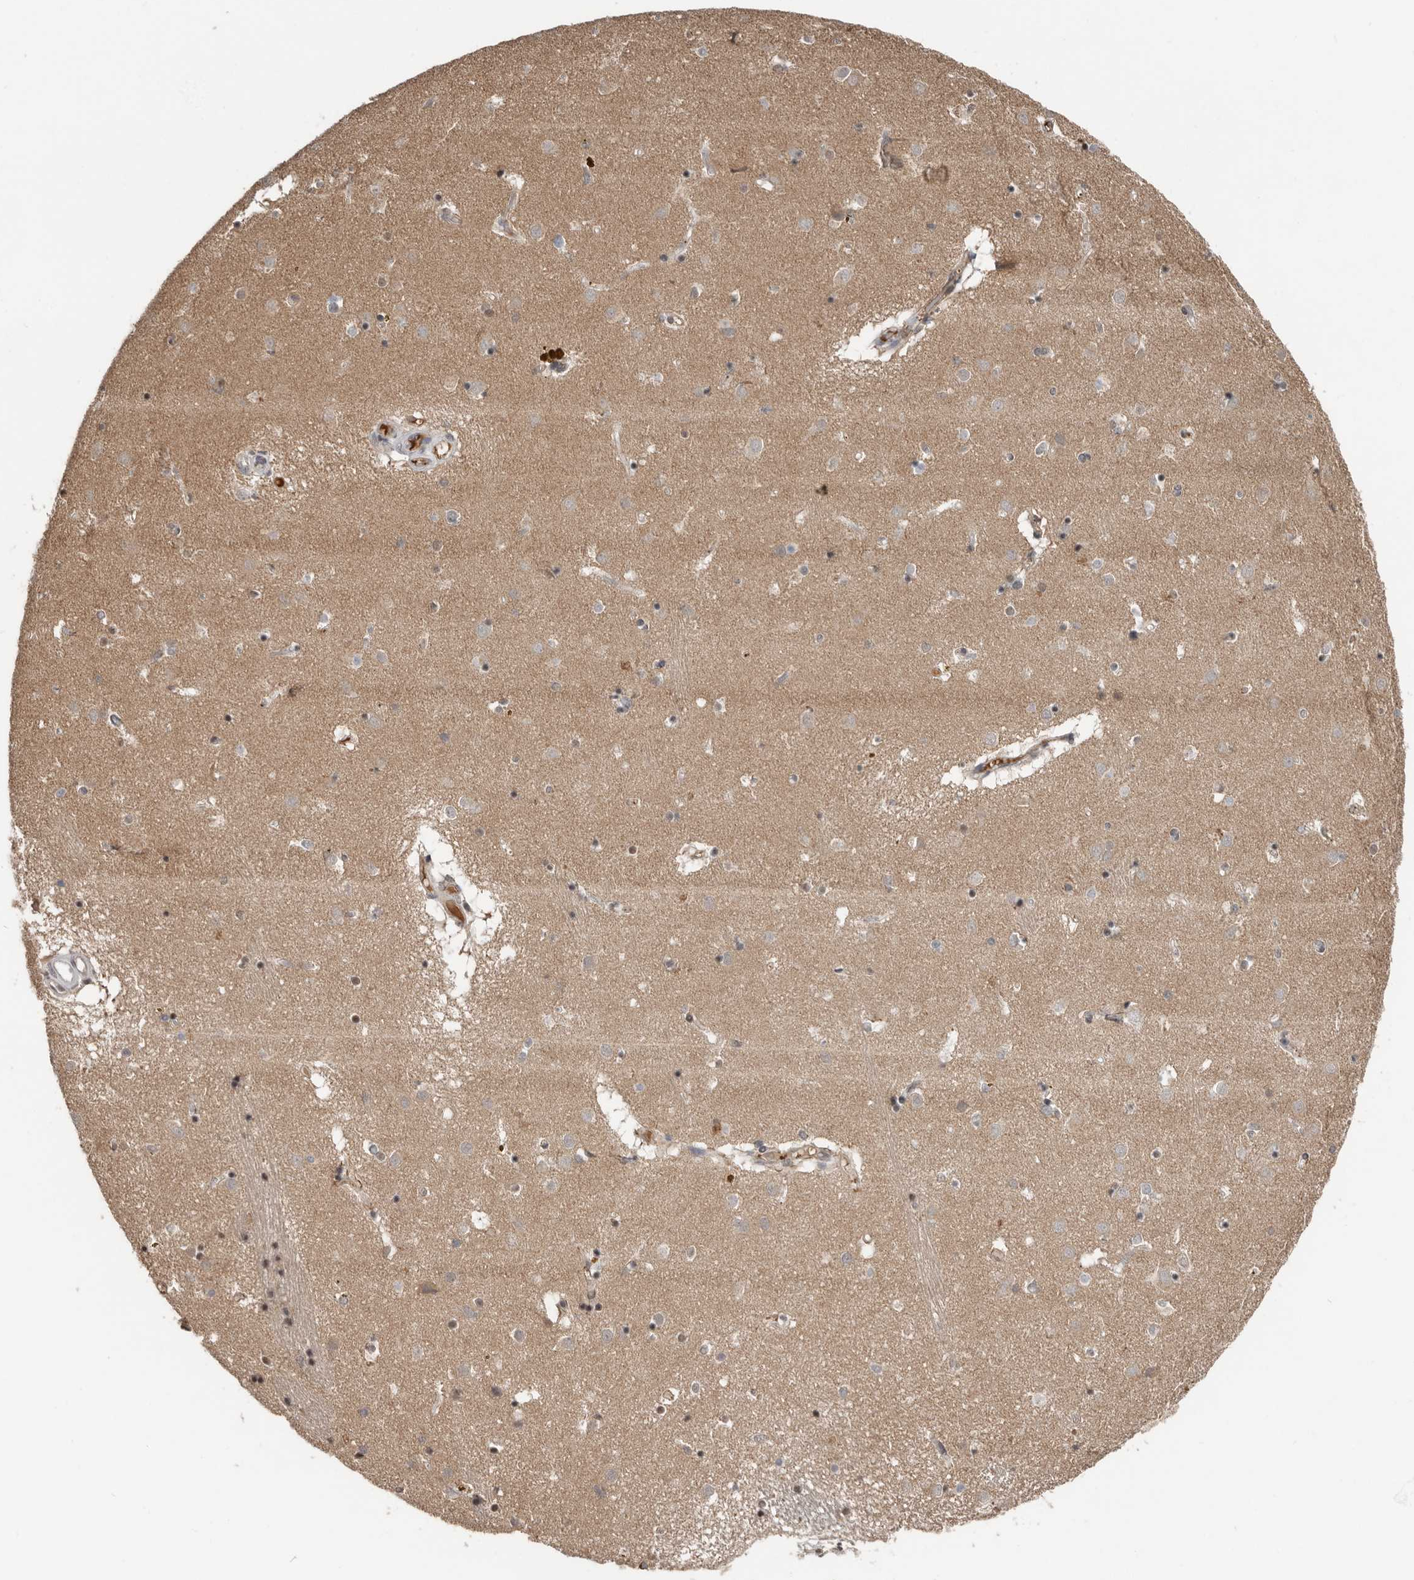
{"staining": {"intensity": "negative", "quantity": "none", "location": "none"}, "tissue": "caudate", "cell_type": "Glial cells", "image_type": "normal", "snomed": [{"axis": "morphology", "description": "Normal tissue, NOS"}, {"axis": "topography", "description": "Lateral ventricle wall"}], "caption": "An immunohistochemistry (IHC) photomicrograph of normal caudate is shown. There is no staining in glial cells of caudate. Brightfield microscopy of immunohistochemistry (IHC) stained with DAB (3,3'-diaminobenzidine) (brown) and hematoxylin (blue), captured at high magnification.", "gene": "LRGUK", "patient": {"sex": "male", "age": 70}}